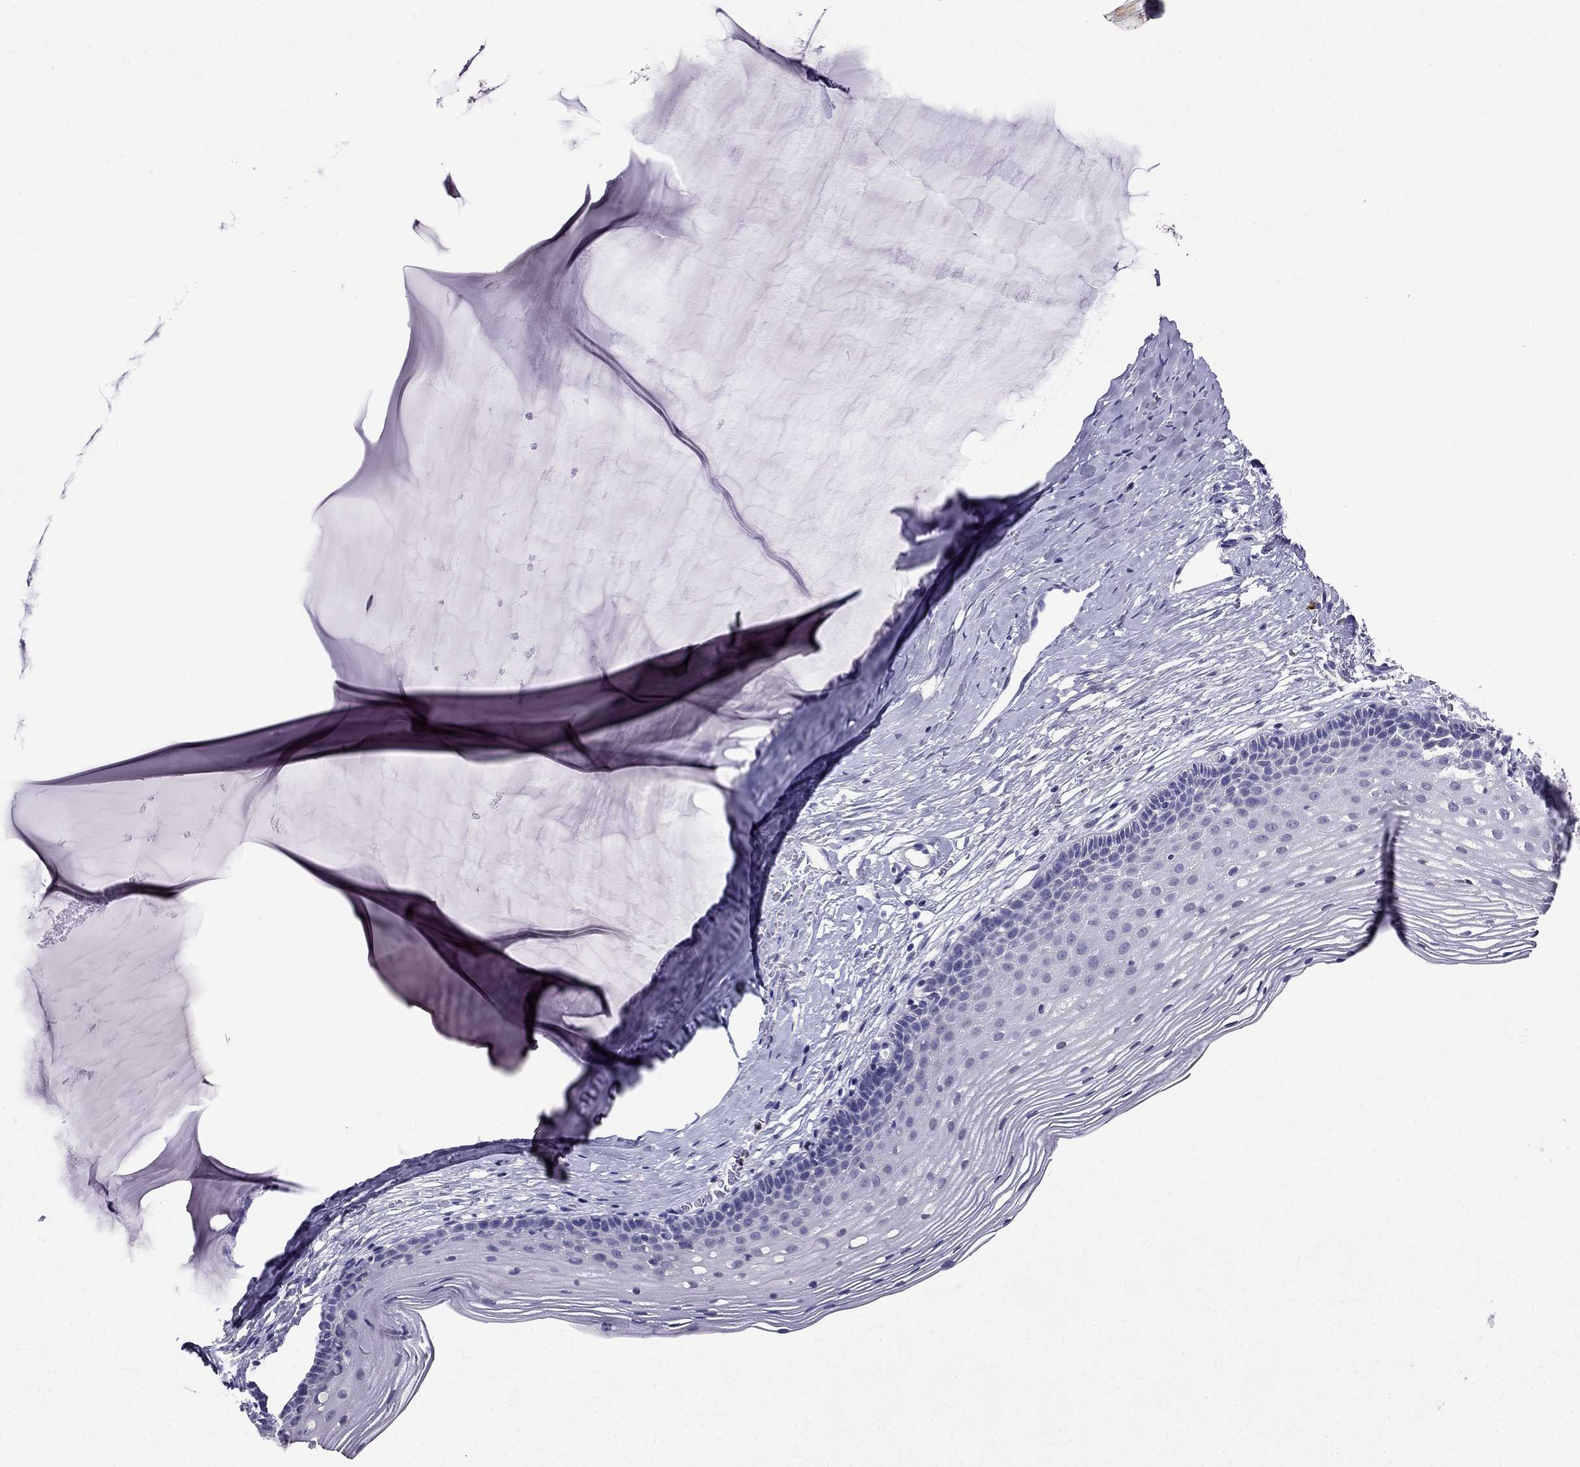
{"staining": {"intensity": "negative", "quantity": "none", "location": "none"}, "tissue": "cervix", "cell_type": "Glandular cells", "image_type": "normal", "snomed": [{"axis": "morphology", "description": "Normal tissue, NOS"}, {"axis": "topography", "description": "Cervix"}], "caption": "There is no significant staining in glandular cells of cervix. Brightfield microscopy of IHC stained with DAB (brown) and hematoxylin (blue), captured at high magnification.", "gene": "ARID3A", "patient": {"sex": "female", "age": 40}}